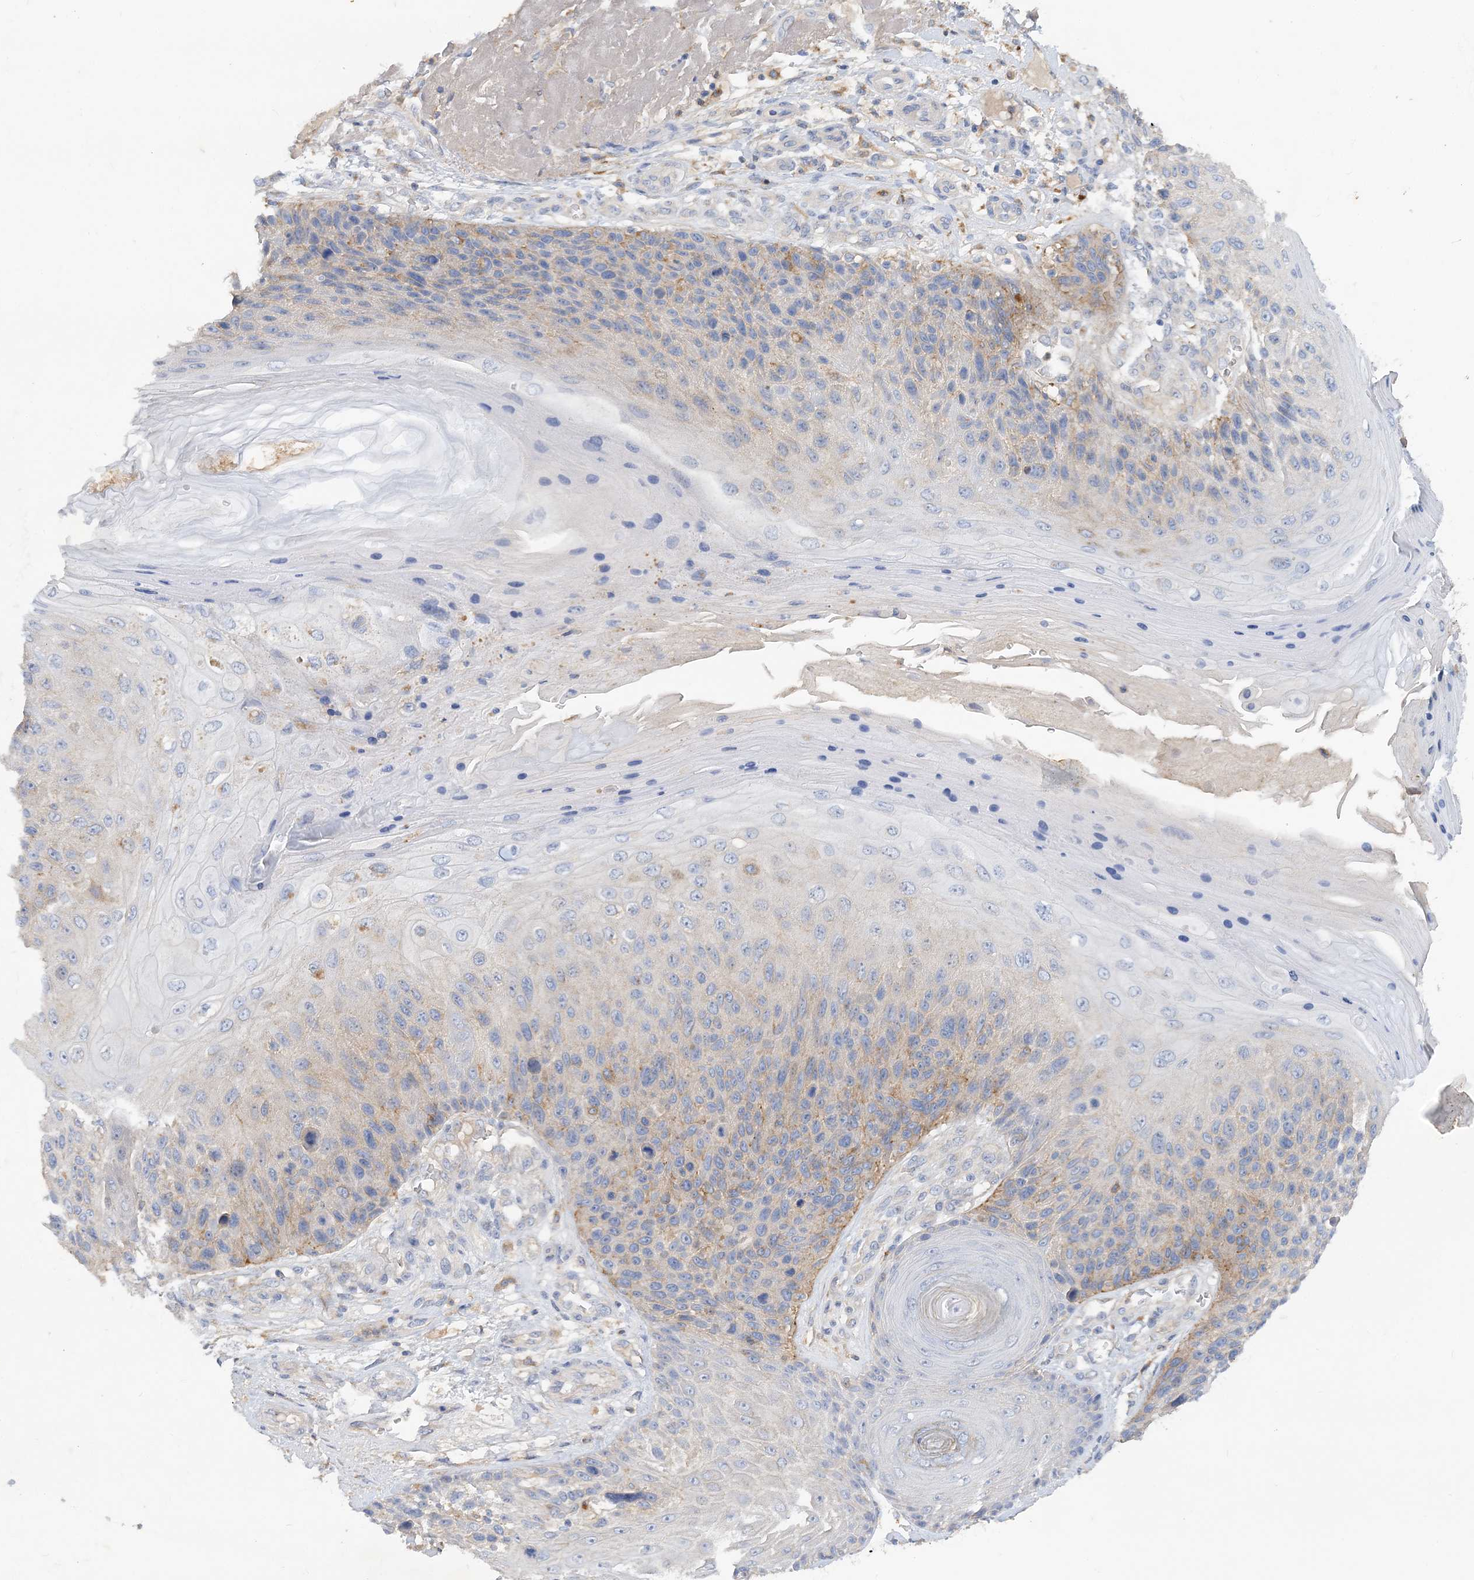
{"staining": {"intensity": "weak", "quantity": "<25%", "location": "cytoplasmic/membranous"}, "tissue": "skin cancer", "cell_type": "Tumor cells", "image_type": "cancer", "snomed": [{"axis": "morphology", "description": "Squamous cell carcinoma, NOS"}, {"axis": "topography", "description": "Skin"}], "caption": "Protein analysis of skin cancer (squamous cell carcinoma) reveals no significant staining in tumor cells. (DAB (3,3'-diaminobenzidine) immunohistochemistry (IHC) visualized using brightfield microscopy, high magnification).", "gene": "GRINA", "patient": {"sex": "female", "age": 88}}